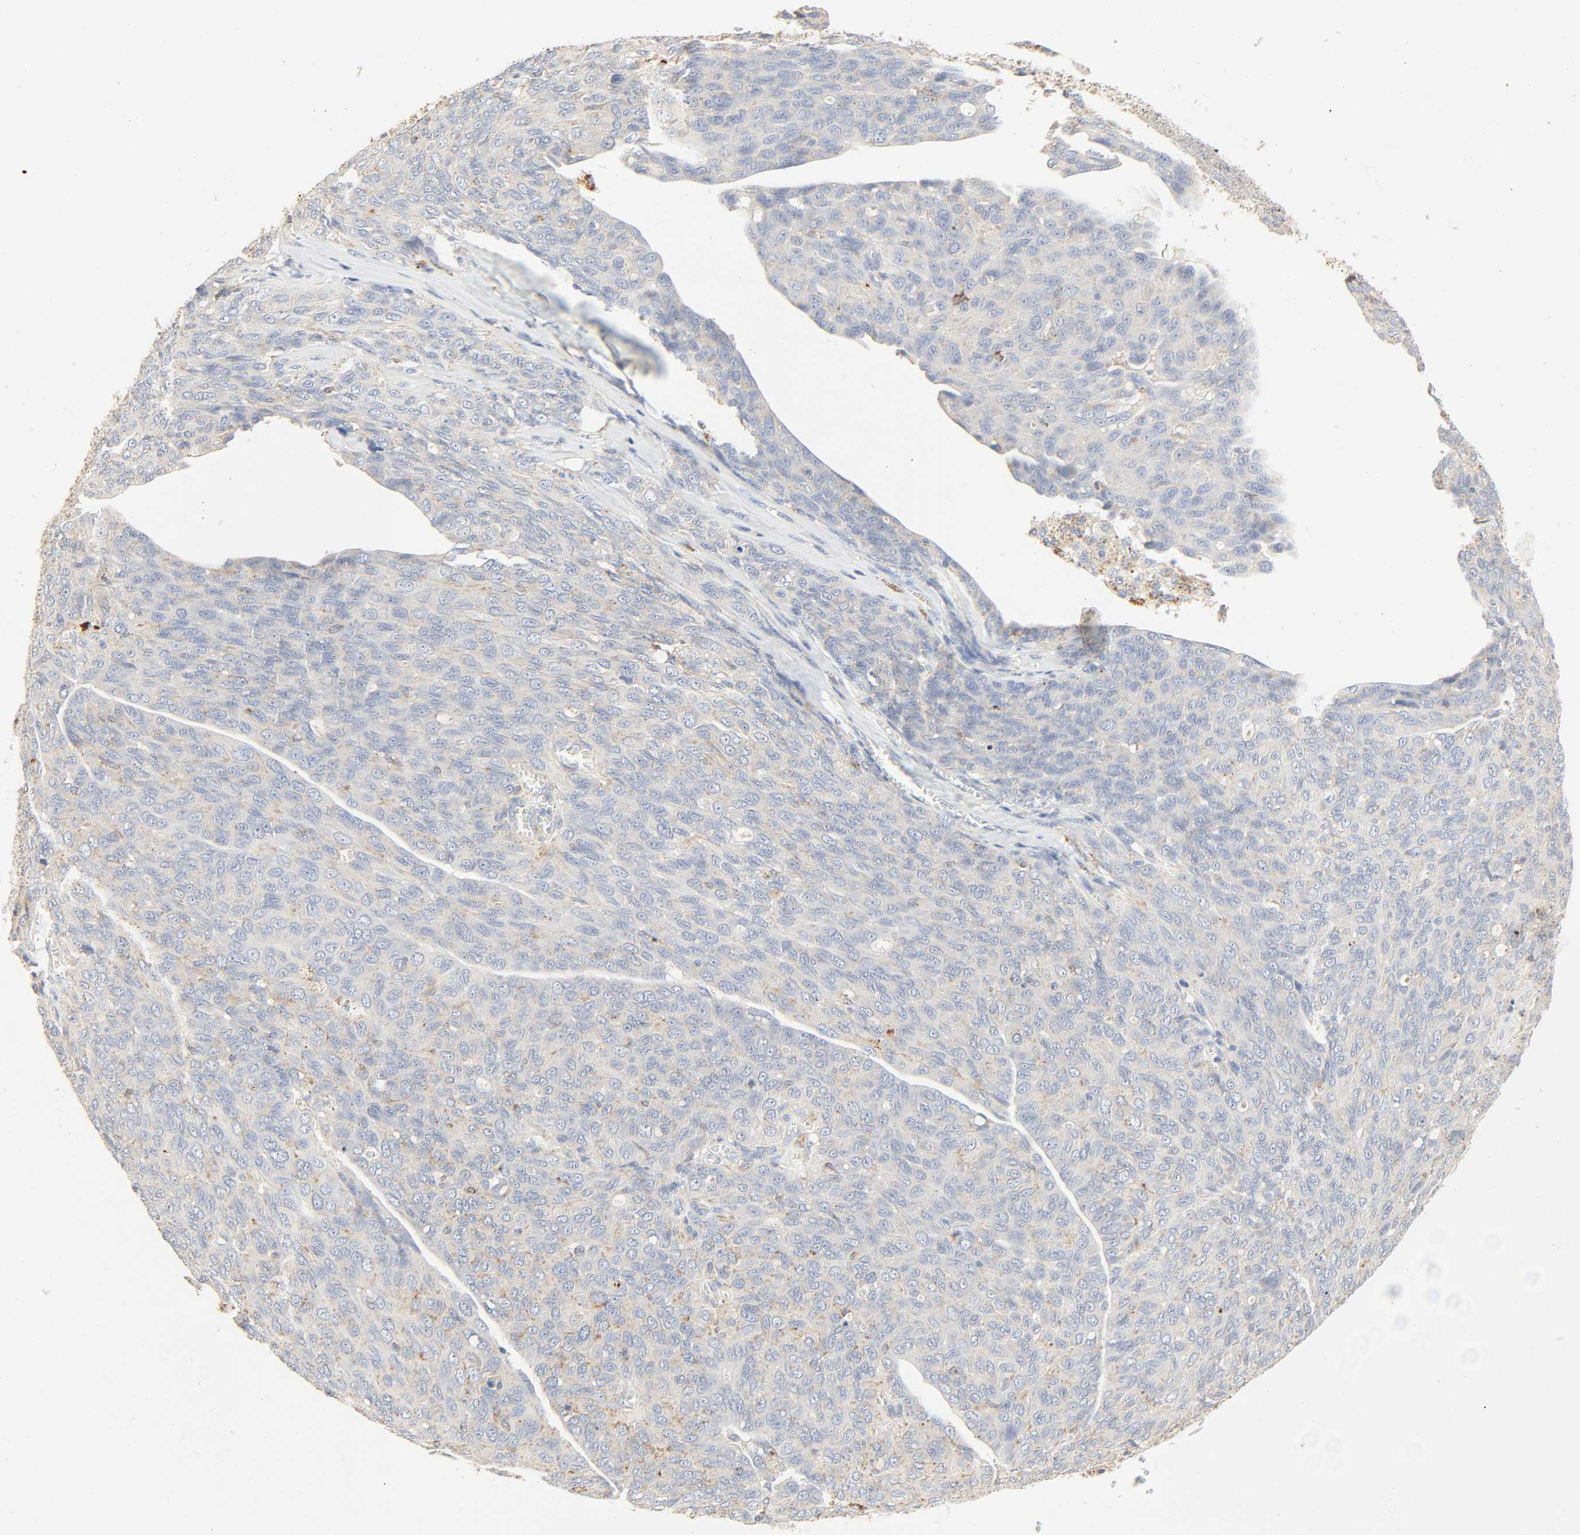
{"staining": {"intensity": "weak", "quantity": "<25%", "location": "cytoplasmic/membranous"}, "tissue": "ovarian cancer", "cell_type": "Tumor cells", "image_type": "cancer", "snomed": [{"axis": "morphology", "description": "Carcinoma, endometroid"}, {"axis": "topography", "description": "Ovary"}], "caption": "The image demonstrates no significant staining in tumor cells of ovarian cancer (endometroid carcinoma). Nuclei are stained in blue.", "gene": "CAMK2A", "patient": {"sex": "female", "age": 60}}